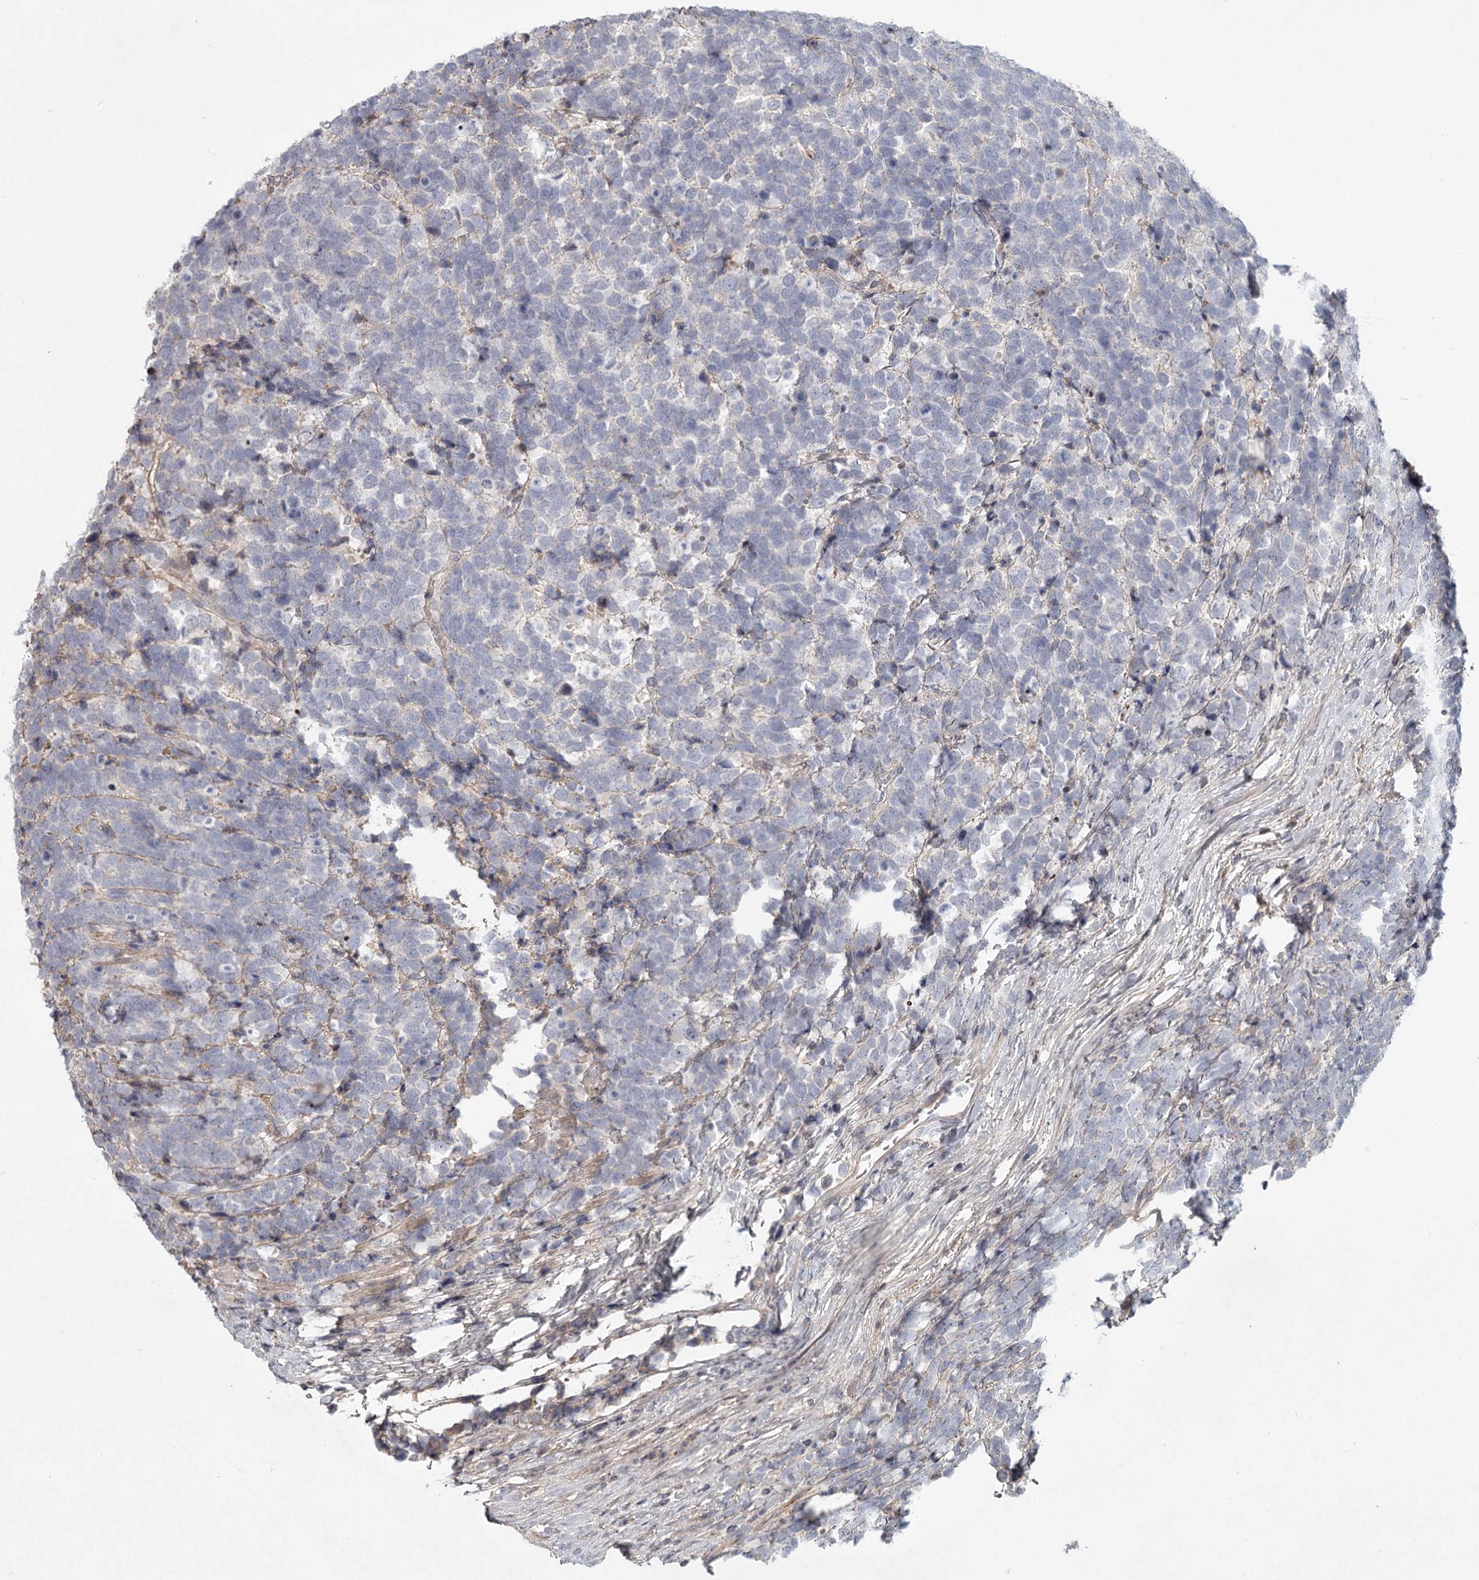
{"staining": {"intensity": "negative", "quantity": "none", "location": "none"}, "tissue": "urothelial cancer", "cell_type": "Tumor cells", "image_type": "cancer", "snomed": [{"axis": "morphology", "description": "Urothelial carcinoma, High grade"}, {"axis": "topography", "description": "Urinary bladder"}], "caption": "Immunohistochemistry of urothelial carcinoma (high-grade) reveals no positivity in tumor cells. (DAB immunohistochemistry visualized using brightfield microscopy, high magnification).", "gene": "DHRS9", "patient": {"sex": "female", "age": 82}}